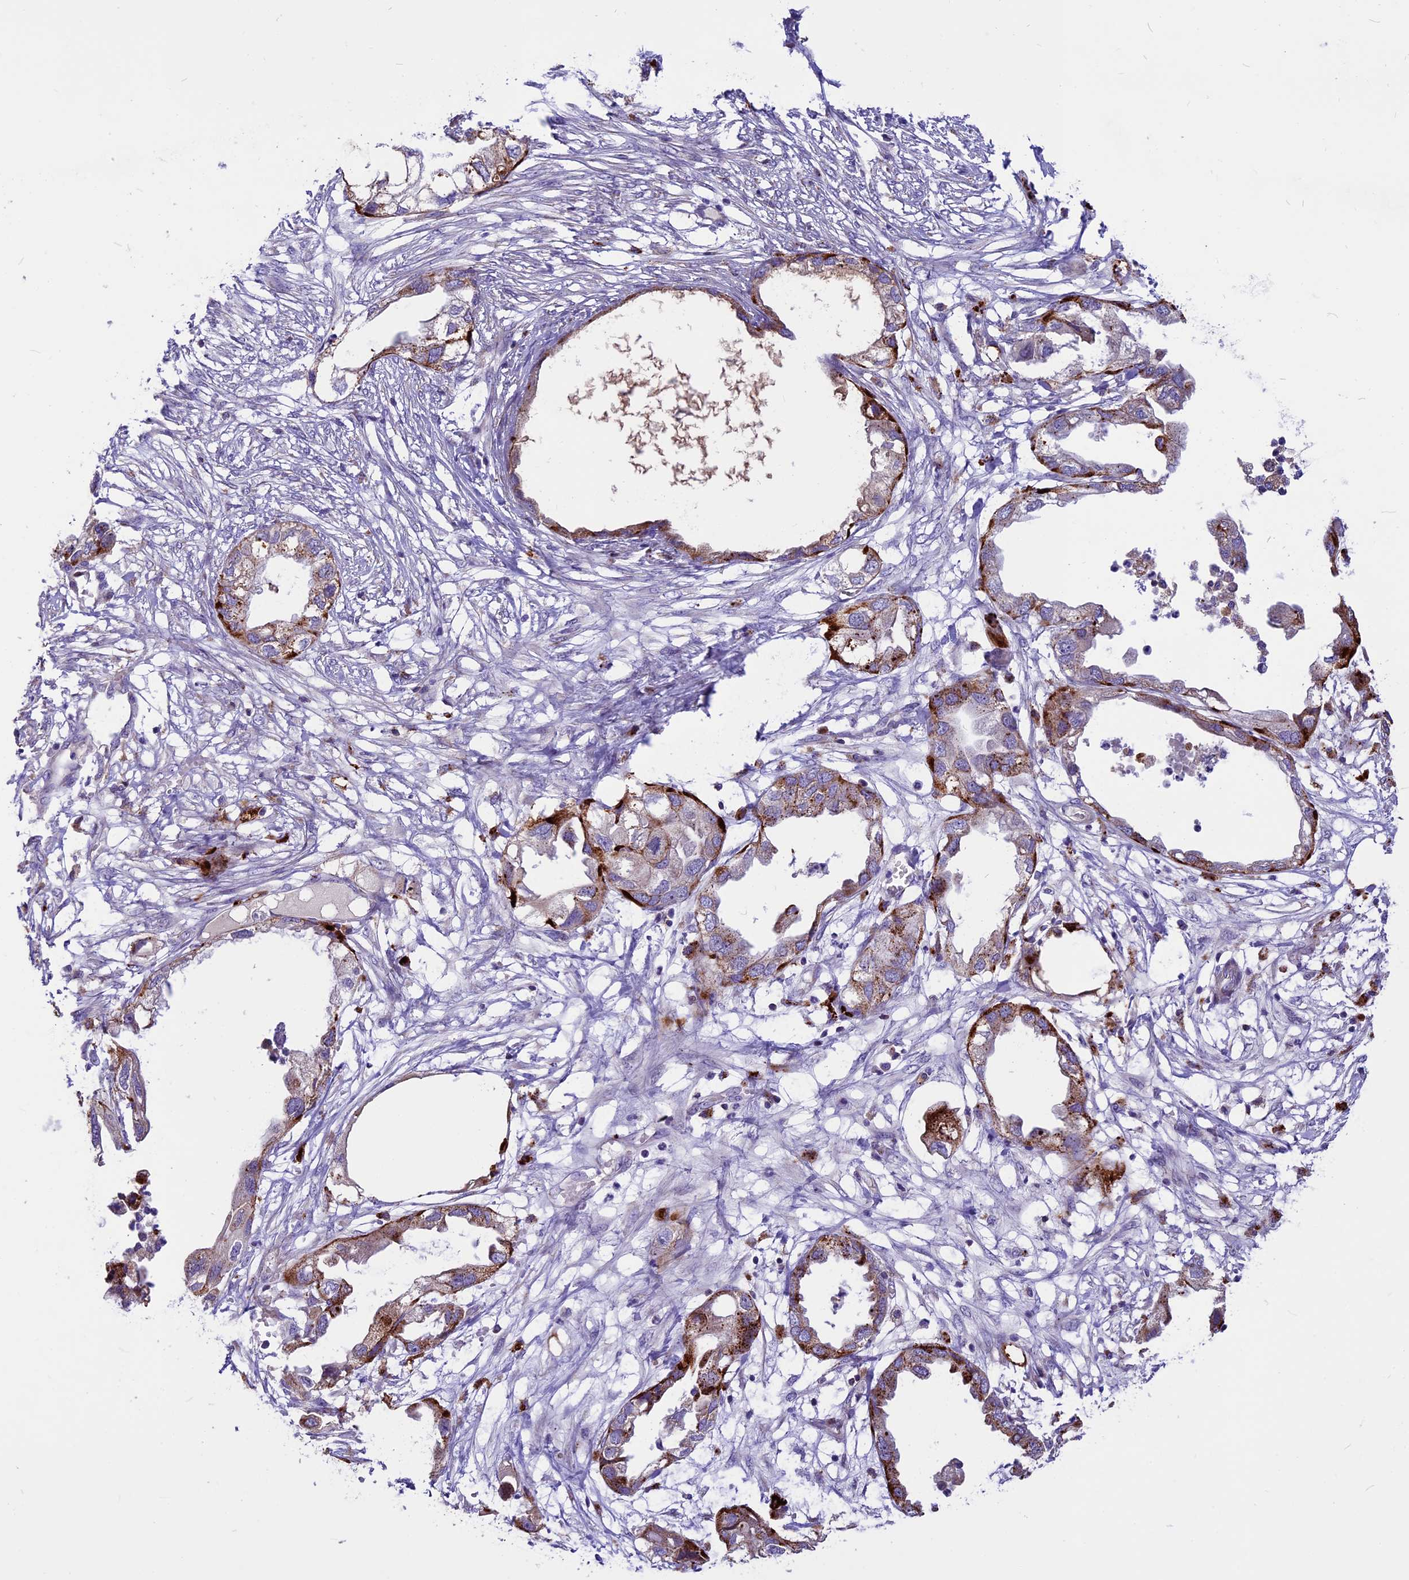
{"staining": {"intensity": "moderate", "quantity": ">75%", "location": "cytoplasmic/membranous"}, "tissue": "endometrial cancer", "cell_type": "Tumor cells", "image_type": "cancer", "snomed": [{"axis": "morphology", "description": "Adenocarcinoma, NOS"}, {"axis": "morphology", "description": "Adenocarcinoma, metastatic, NOS"}, {"axis": "topography", "description": "Adipose tissue"}, {"axis": "topography", "description": "Endometrium"}], "caption": "Tumor cells exhibit medium levels of moderate cytoplasmic/membranous positivity in about >75% of cells in endometrial adenocarcinoma. The staining was performed using DAB to visualize the protein expression in brown, while the nuclei were stained in blue with hematoxylin (Magnification: 20x).", "gene": "THRSP", "patient": {"sex": "female", "age": 67}}